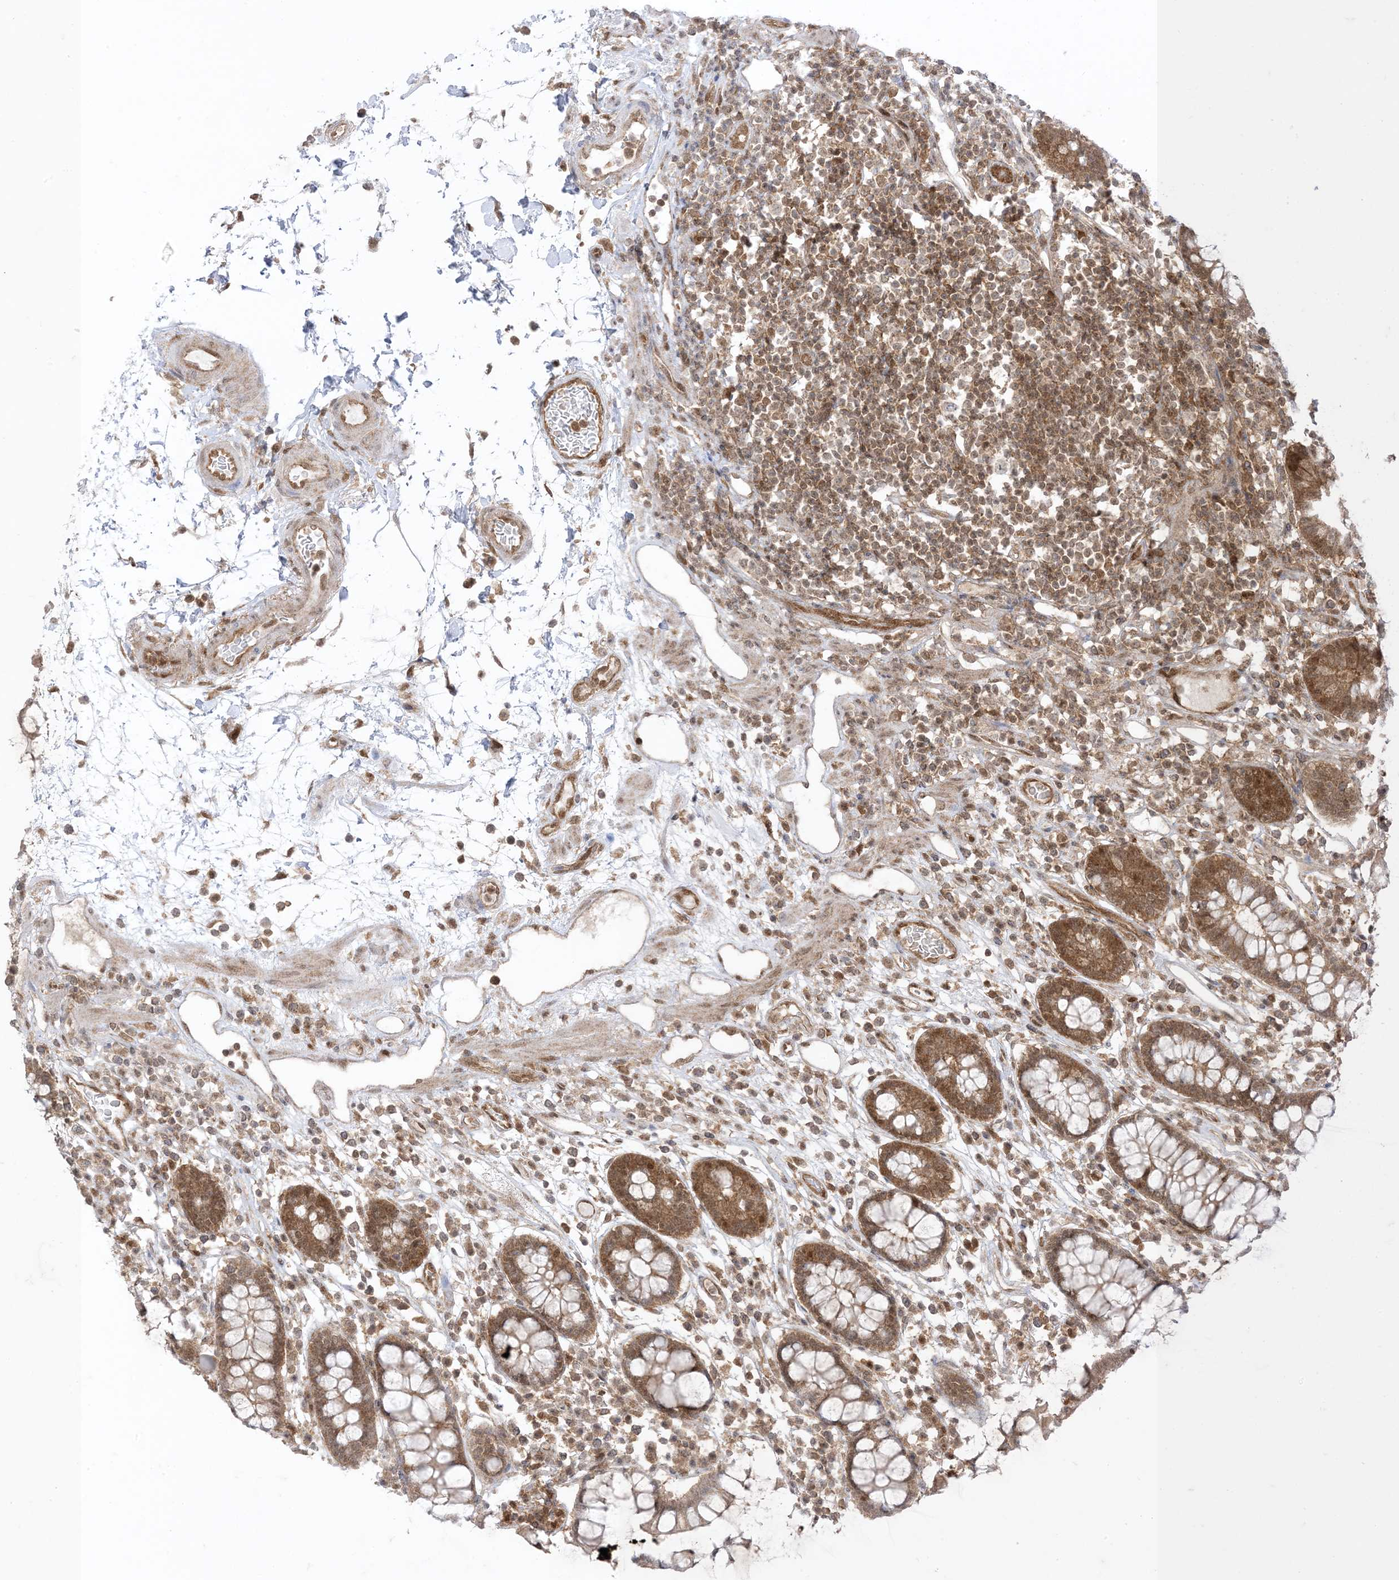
{"staining": {"intensity": "moderate", "quantity": ">75%", "location": "cytoplasmic/membranous,nuclear"}, "tissue": "colon", "cell_type": "Endothelial cells", "image_type": "normal", "snomed": [{"axis": "morphology", "description": "Normal tissue, NOS"}, {"axis": "topography", "description": "Colon"}], "caption": "An image of human colon stained for a protein demonstrates moderate cytoplasmic/membranous,nuclear brown staining in endothelial cells.", "gene": "PTPA", "patient": {"sex": "female", "age": 79}}